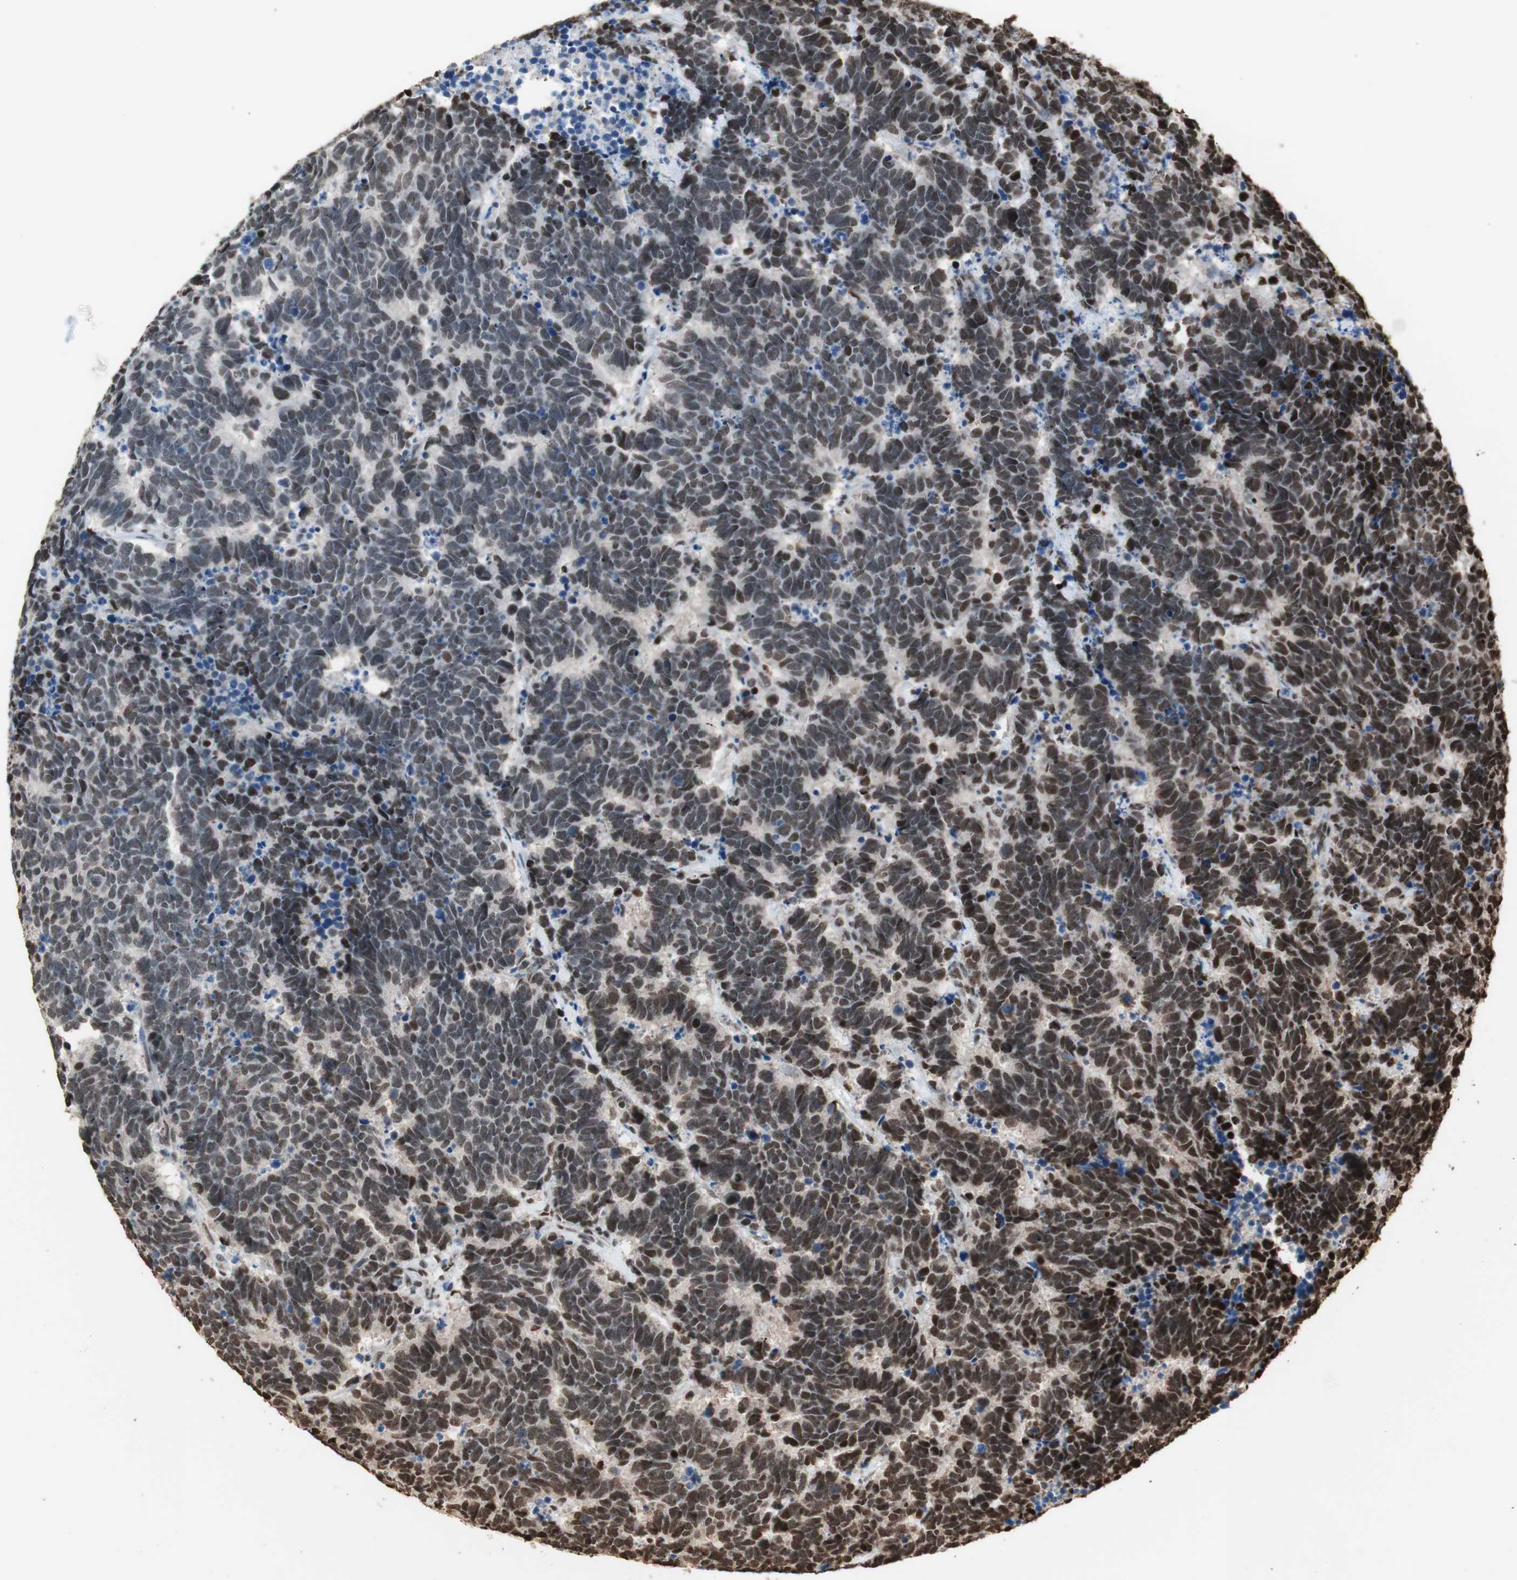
{"staining": {"intensity": "moderate", "quantity": "25%-75%", "location": "nuclear"}, "tissue": "carcinoid", "cell_type": "Tumor cells", "image_type": "cancer", "snomed": [{"axis": "morphology", "description": "Carcinoma, NOS"}, {"axis": "morphology", "description": "Carcinoid, malignant, NOS"}, {"axis": "topography", "description": "Urinary bladder"}], "caption": "IHC of carcinoma demonstrates medium levels of moderate nuclear positivity in approximately 25%-75% of tumor cells.", "gene": "HNRNPA2B1", "patient": {"sex": "male", "age": 57}}